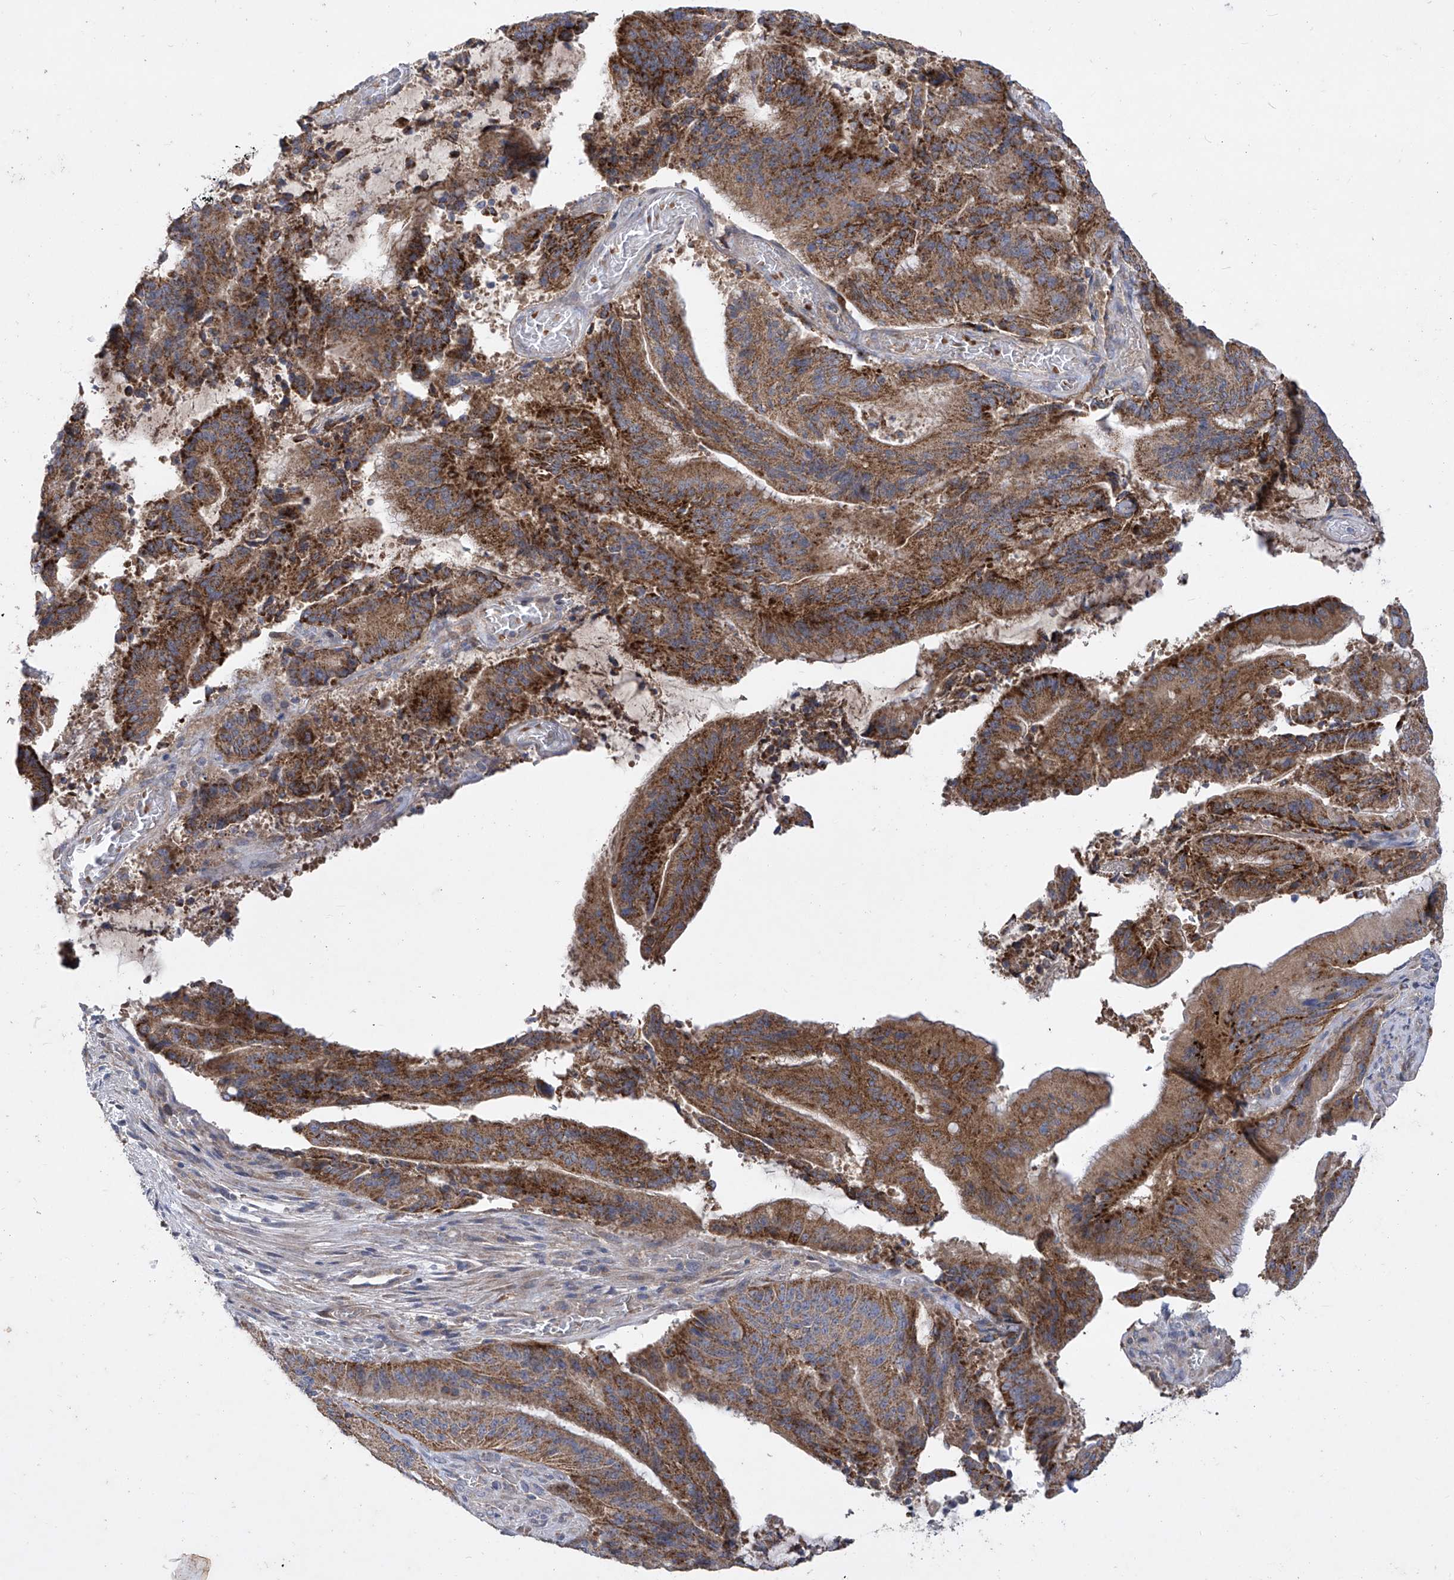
{"staining": {"intensity": "strong", "quantity": ">75%", "location": "cytoplasmic/membranous"}, "tissue": "liver cancer", "cell_type": "Tumor cells", "image_type": "cancer", "snomed": [{"axis": "morphology", "description": "Normal tissue, NOS"}, {"axis": "morphology", "description": "Cholangiocarcinoma"}, {"axis": "topography", "description": "Liver"}, {"axis": "topography", "description": "Peripheral nerve tissue"}], "caption": "Tumor cells demonstrate high levels of strong cytoplasmic/membranous positivity in approximately >75% of cells in liver cholangiocarcinoma.", "gene": "COQ3", "patient": {"sex": "female", "age": 73}}